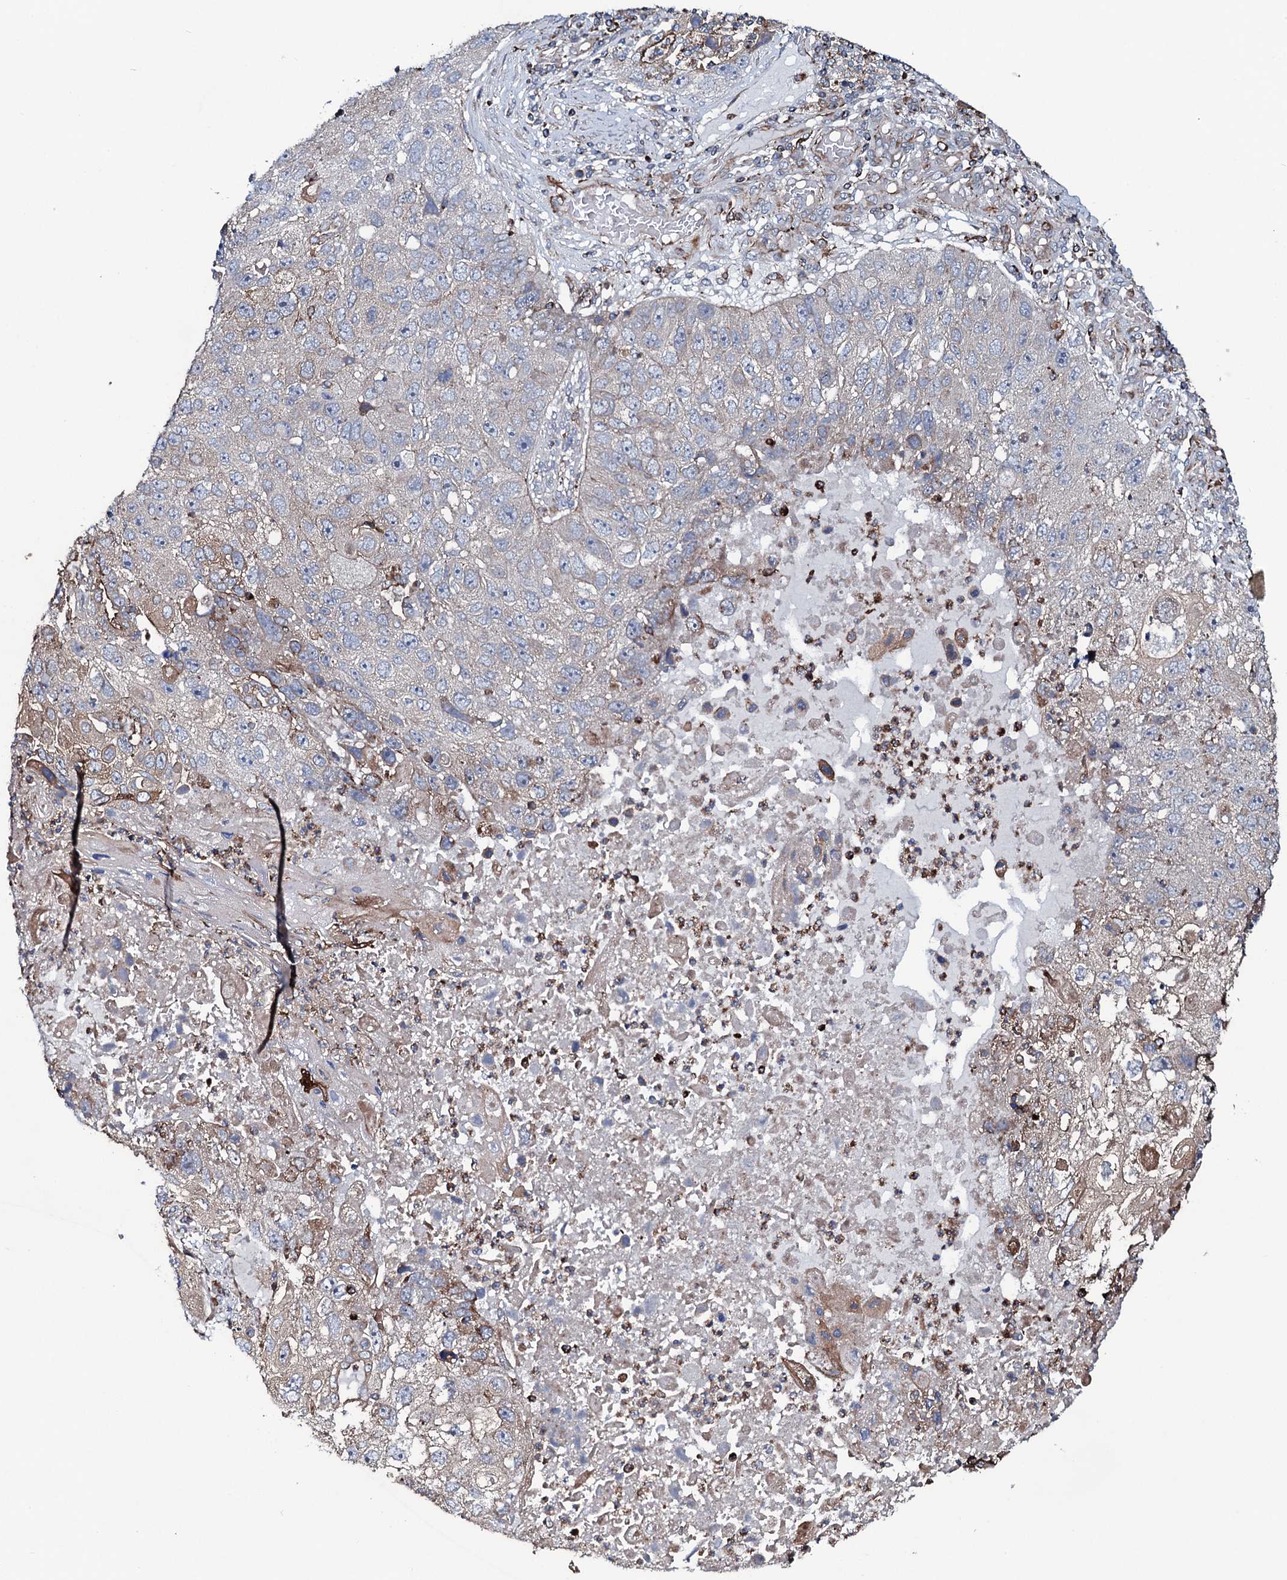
{"staining": {"intensity": "weak", "quantity": "<25%", "location": "cytoplasmic/membranous"}, "tissue": "lung cancer", "cell_type": "Tumor cells", "image_type": "cancer", "snomed": [{"axis": "morphology", "description": "Squamous cell carcinoma, NOS"}, {"axis": "topography", "description": "Lung"}], "caption": "Immunohistochemical staining of squamous cell carcinoma (lung) demonstrates no significant positivity in tumor cells. (Stains: DAB (3,3'-diaminobenzidine) immunohistochemistry (IHC) with hematoxylin counter stain, Microscopy: brightfield microscopy at high magnification).", "gene": "VAMP8", "patient": {"sex": "male", "age": 61}}